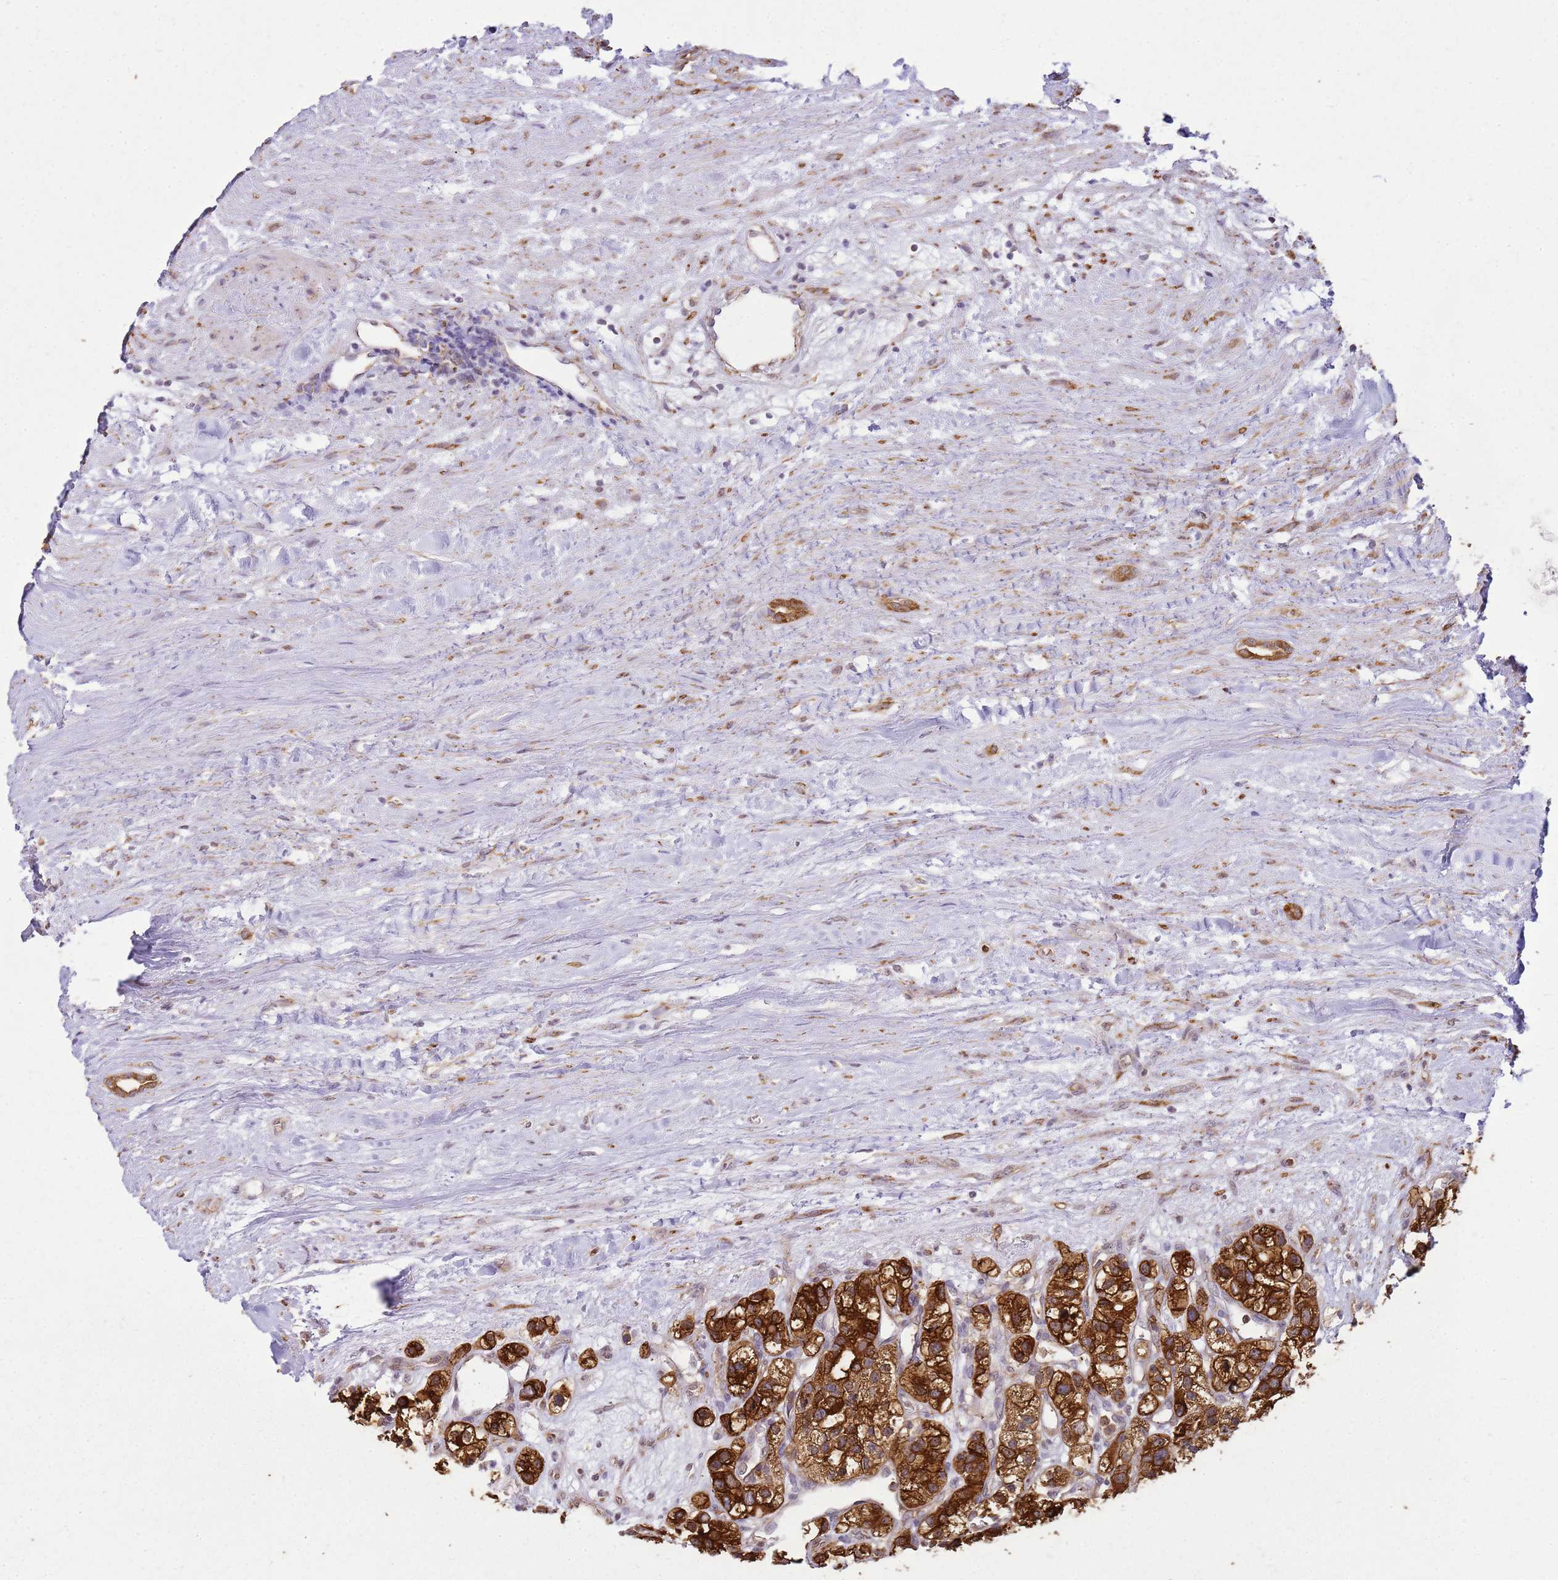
{"staining": {"intensity": "strong", "quantity": ">75%", "location": "cytoplasmic/membranous"}, "tissue": "renal cancer", "cell_type": "Tumor cells", "image_type": "cancer", "snomed": [{"axis": "morphology", "description": "Adenocarcinoma, NOS"}, {"axis": "topography", "description": "Kidney"}], "caption": "Tumor cells display high levels of strong cytoplasmic/membranous positivity in approximately >75% of cells in human renal adenocarcinoma. Nuclei are stained in blue.", "gene": "GABRE", "patient": {"sex": "female", "age": 57}}